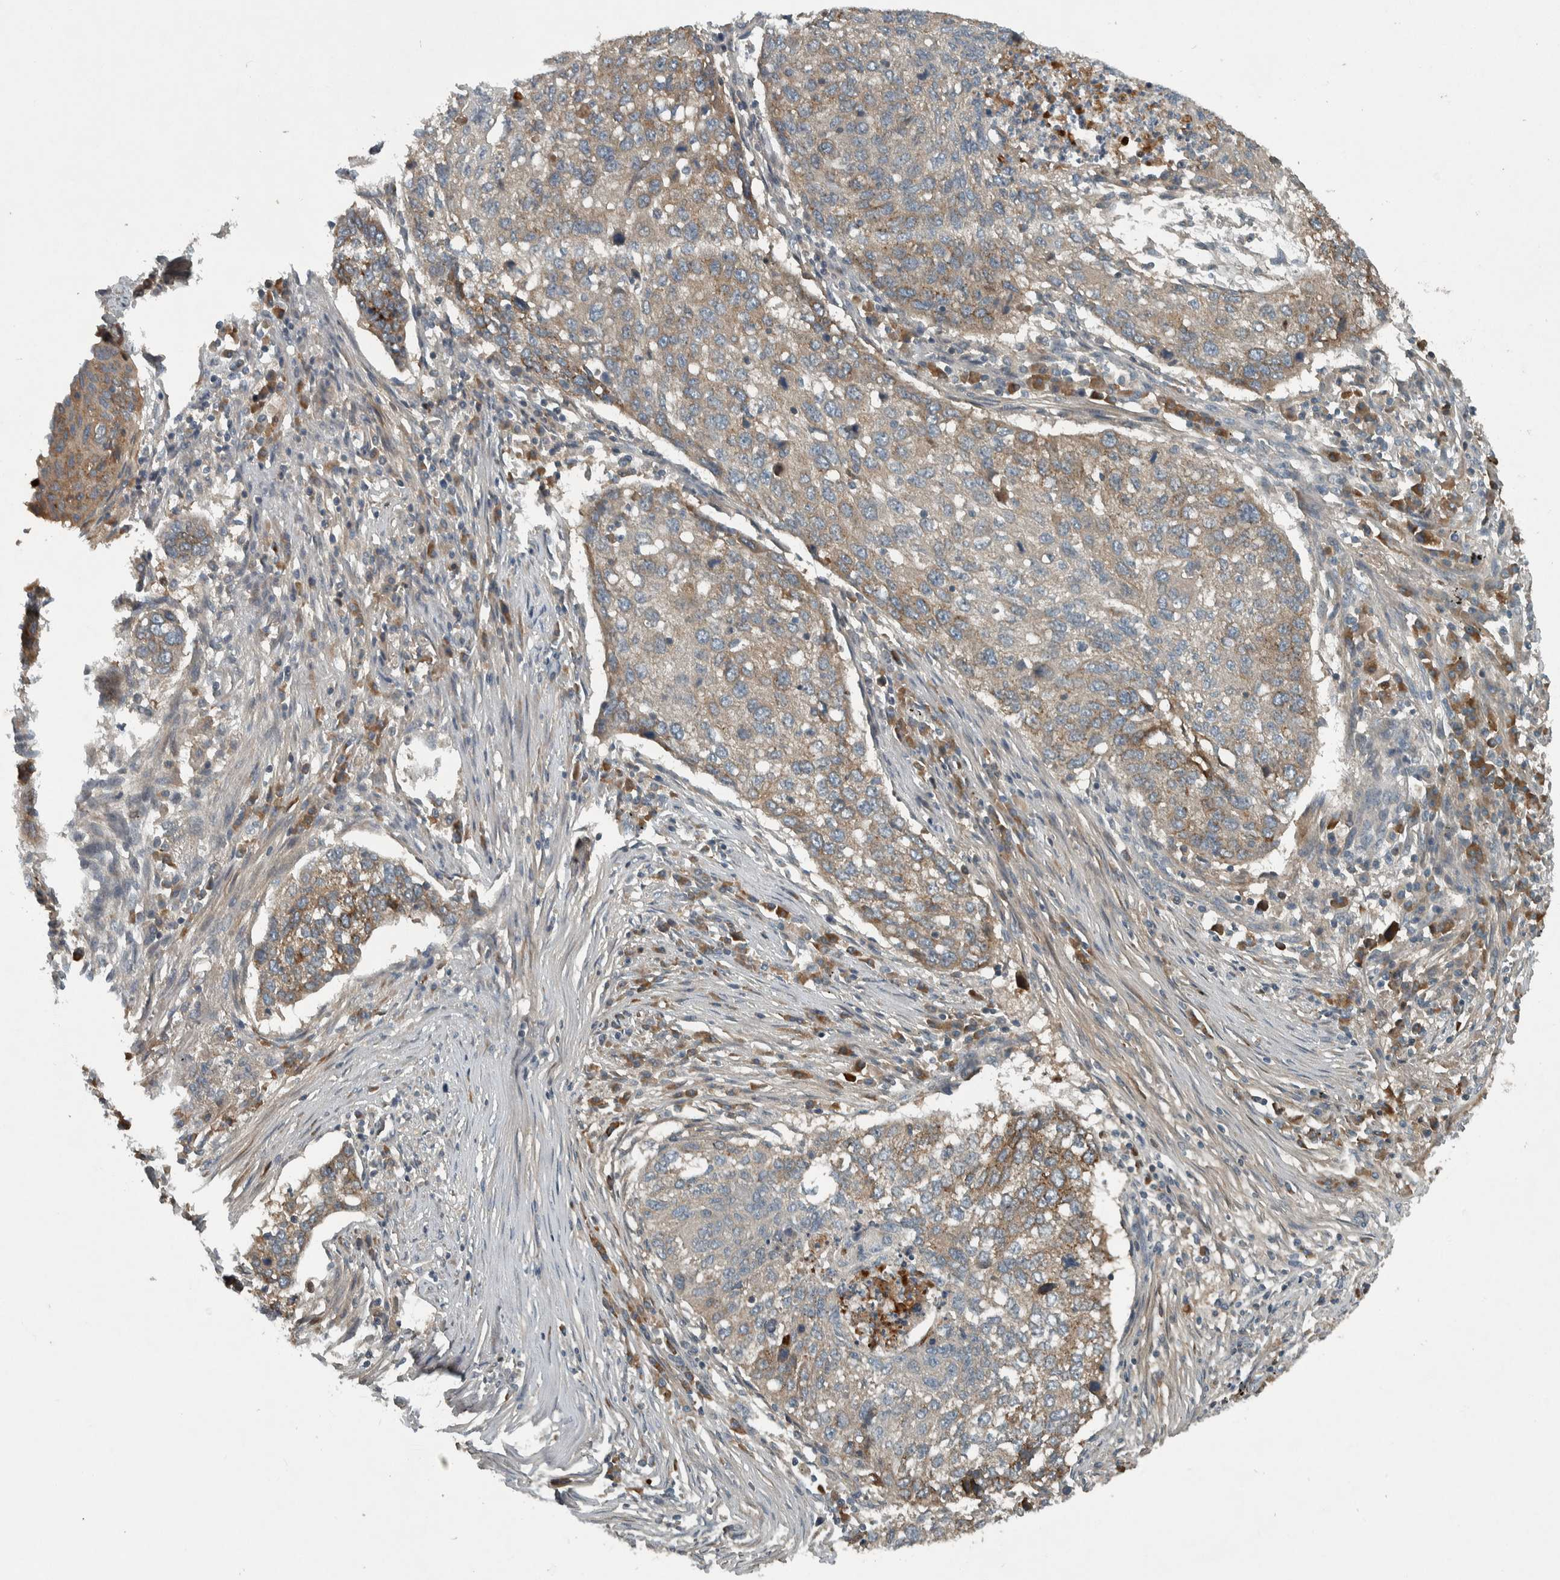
{"staining": {"intensity": "weak", "quantity": "25%-75%", "location": "cytoplasmic/membranous"}, "tissue": "lung cancer", "cell_type": "Tumor cells", "image_type": "cancer", "snomed": [{"axis": "morphology", "description": "Squamous cell carcinoma, NOS"}, {"axis": "topography", "description": "Lung"}], "caption": "The micrograph exhibits immunohistochemical staining of lung cancer (squamous cell carcinoma). There is weak cytoplasmic/membranous expression is identified in about 25%-75% of tumor cells. (DAB (3,3'-diaminobenzidine) IHC, brown staining for protein, blue staining for nuclei).", "gene": "CLCN2", "patient": {"sex": "female", "age": 63}}